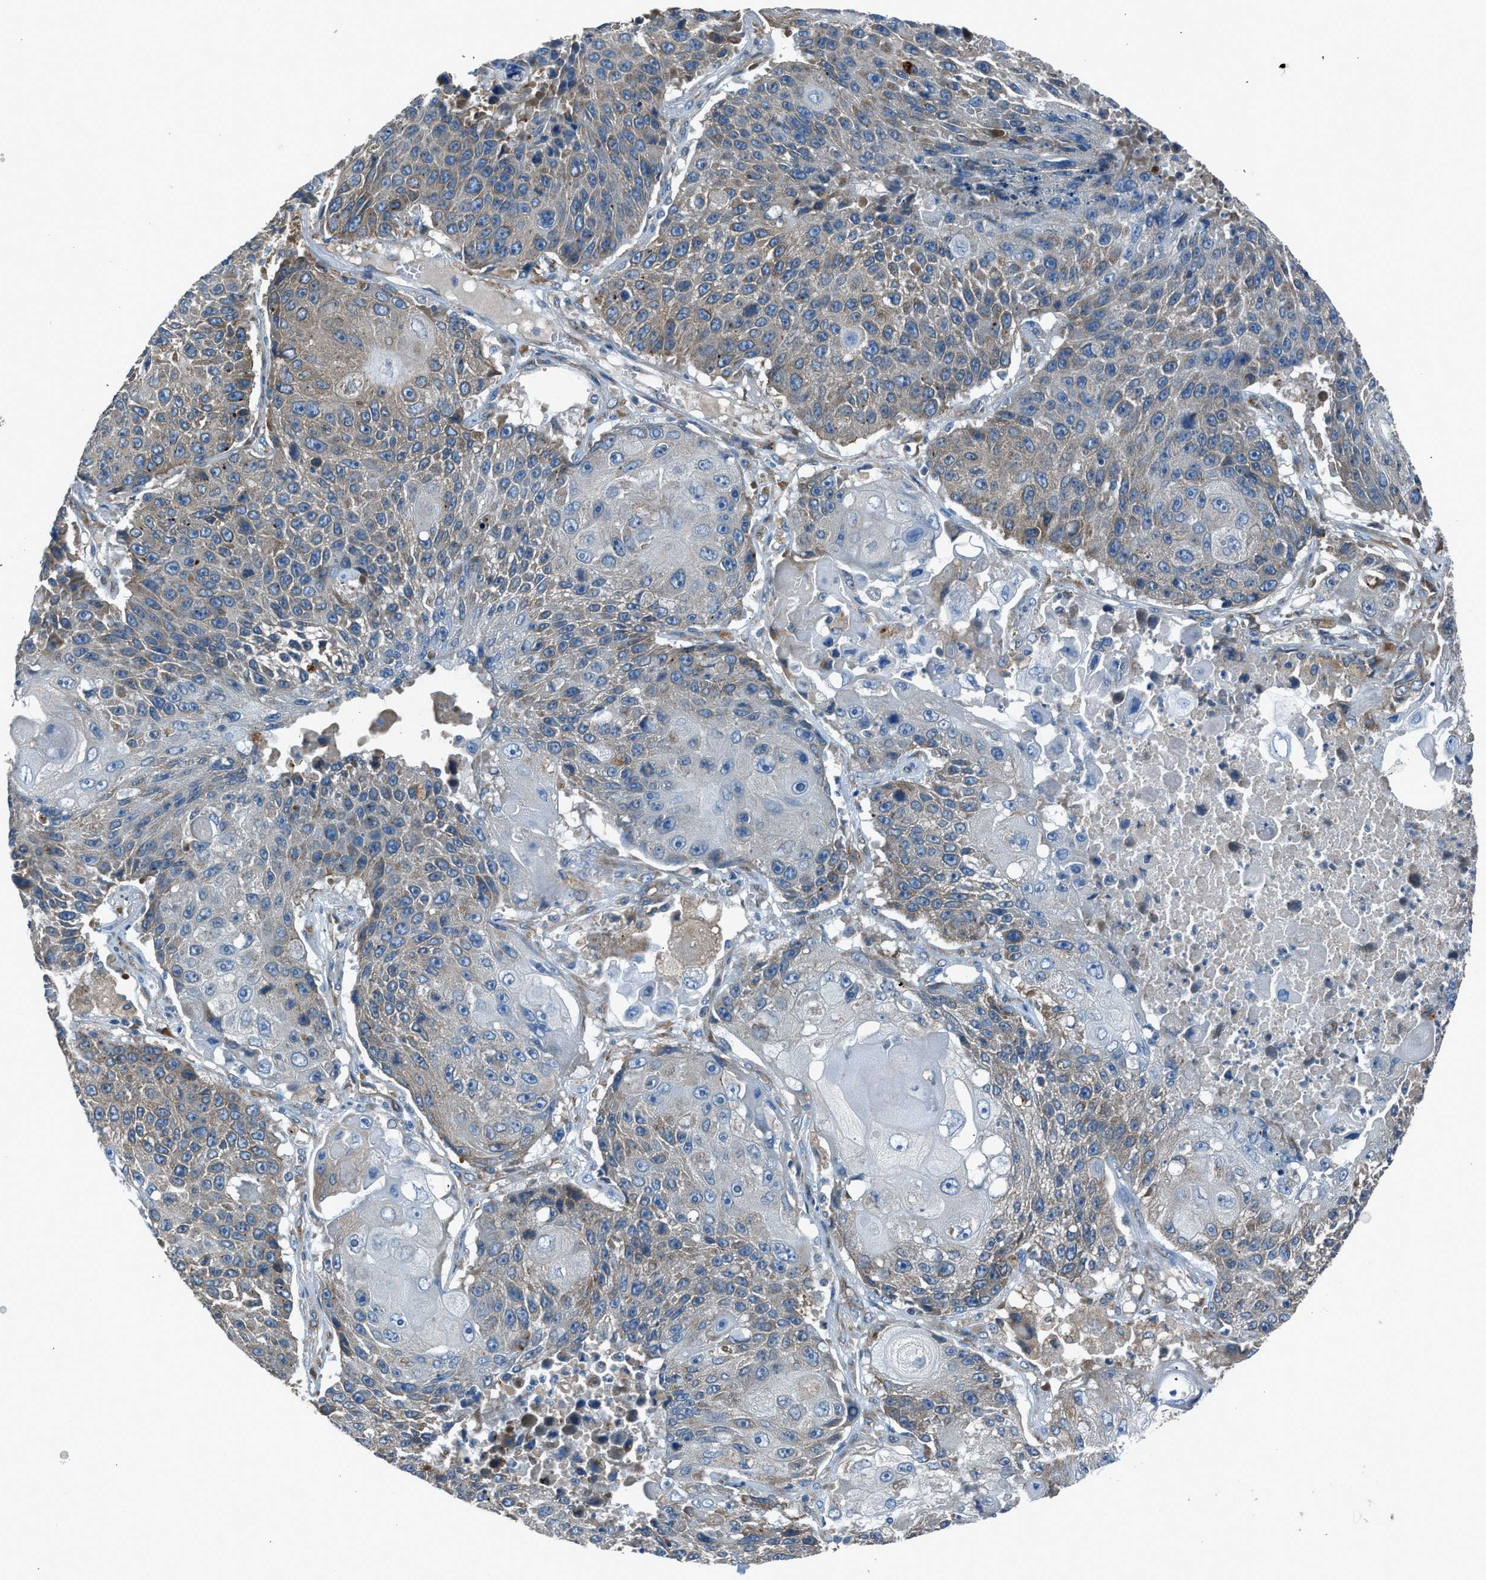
{"staining": {"intensity": "weak", "quantity": "25%-75%", "location": "cytoplasmic/membranous"}, "tissue": "lung cancer", "cell_type": "Tumor cells", "image_type": "cancer", "snomed": [{"axis": "morphology", "description": "Squamous cell carcinoma, NOS"}, {"axis": "topography", "description": "Lung"}], "caption": "Protein expression analysis of human lung cancer (squamous cell carcinoma) reveals weak cytoplasmic/membranous staining in approximately 25%-75% of tumor cells.", "gene": "LMBR1", "patient": {"sex": "male", "age": 61}}